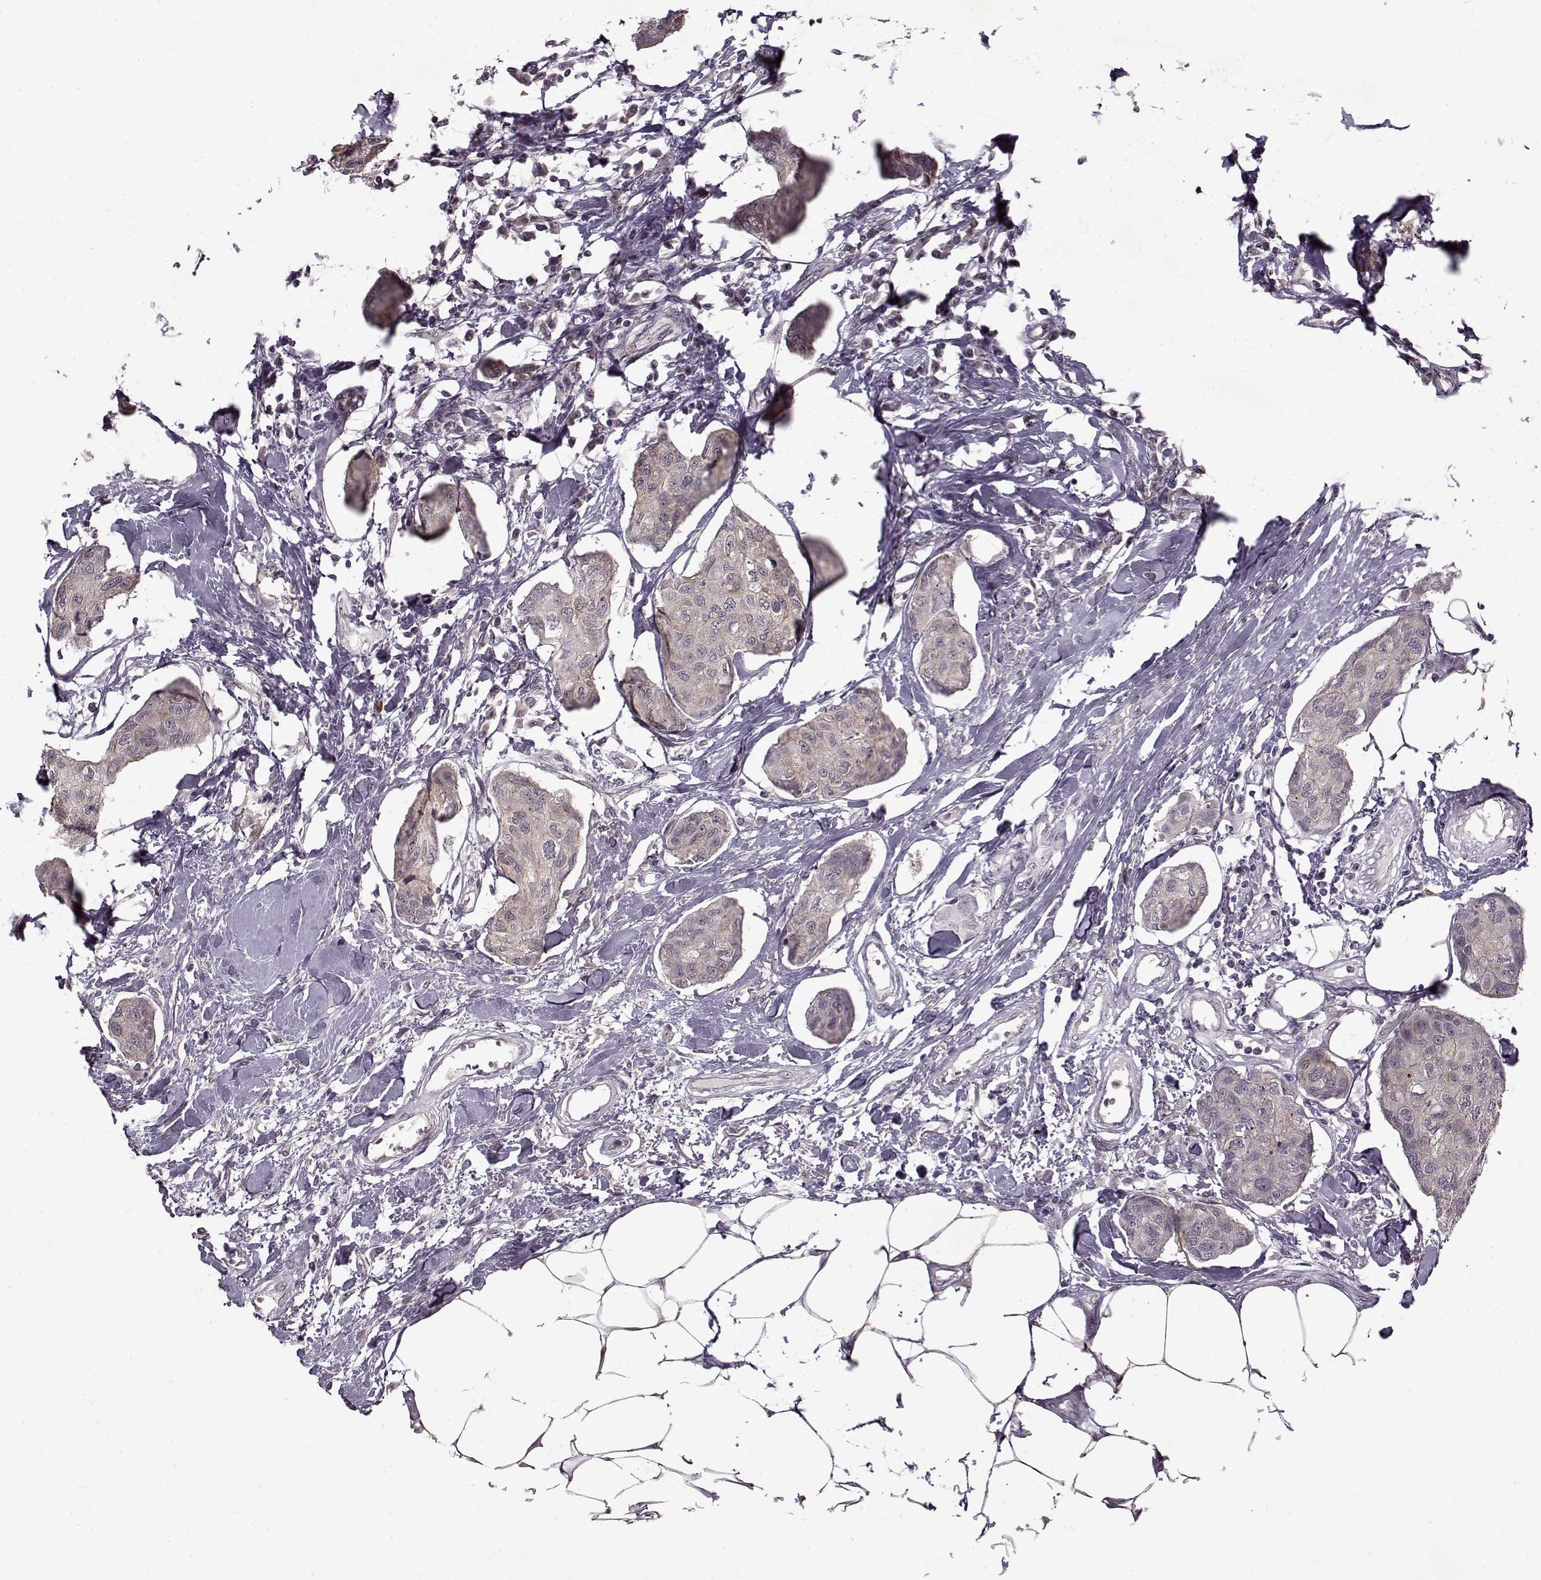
{"staining": {"intensity": "weak", "quantity": "<25%", "location": "cytoplasmic/membranous"}, "tissue": "breast cancer", "cell_type": "Tumor cells", "image_type": "cancer", "snomed": [{"axis": "morphology", "description": "Duct carcinoma"}, {"axis": "topography", "description": "Breast"}], "caption": "This is an IHC image of human breast cancer (invasive ductal carcinoma). There is no positivity in tumor cells.", "gene": "DENND4B", "patient": {"sex": "female", "age": 80}}